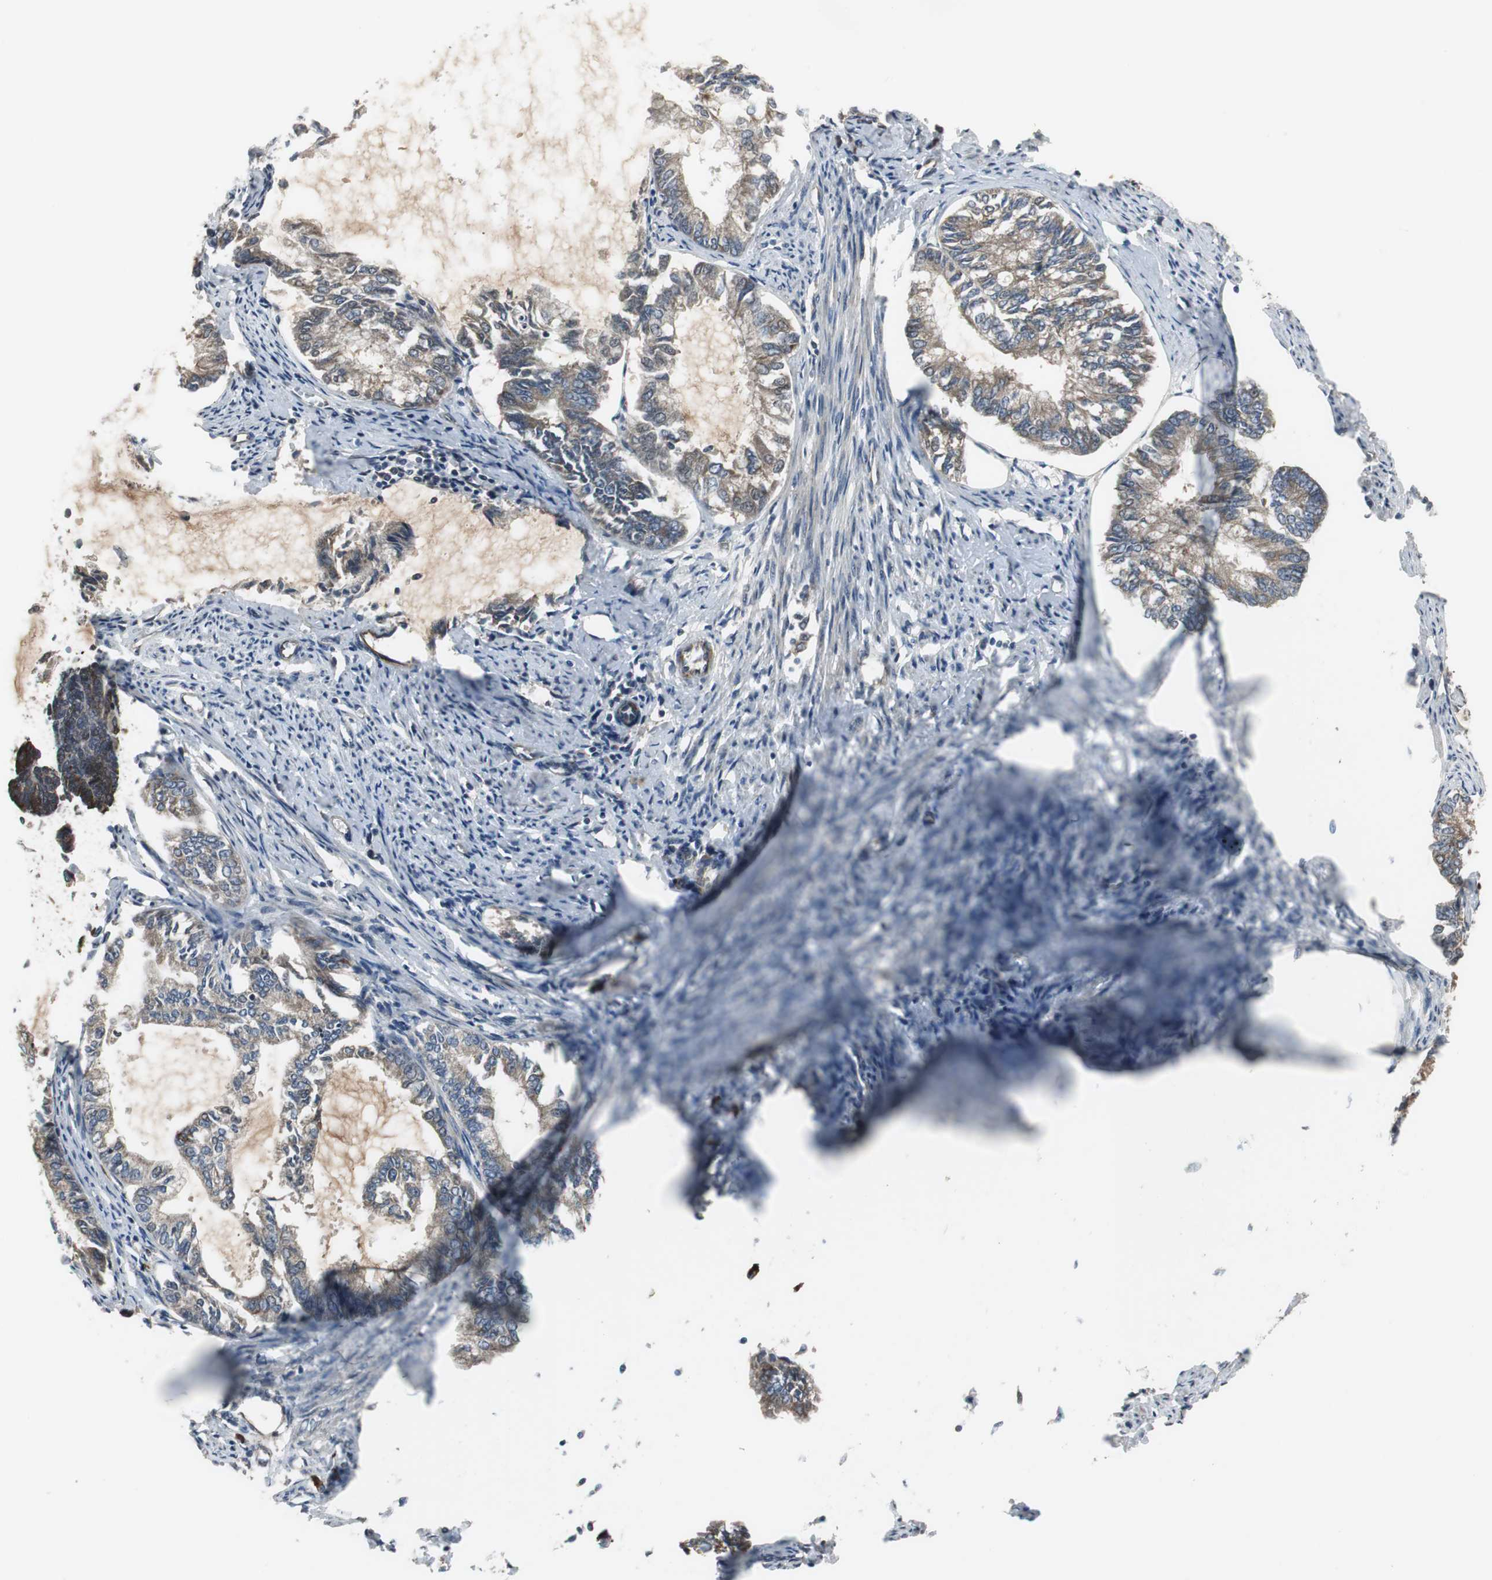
{"staining": {"intensity": "weak", "quantity": ">75%", "location": "cytoplasmic/membranous"}, "tissue": "endometrial cancer", "cell_type": "Tumor cells", "image_type": "cancer", "snomed": [{"axis": "morphology", "description": "Adenocarcinoma, NOS"}, {"axis": "topography", "description": "Endometrium"}], "caption": "An image of adenocarcinoma (endometrial) stained for a protein shows weak cytoplasmic/membranous brown staining in tumor cells.", "gene": "CHP1", "patient": {"sex": "female", "age": 86}}